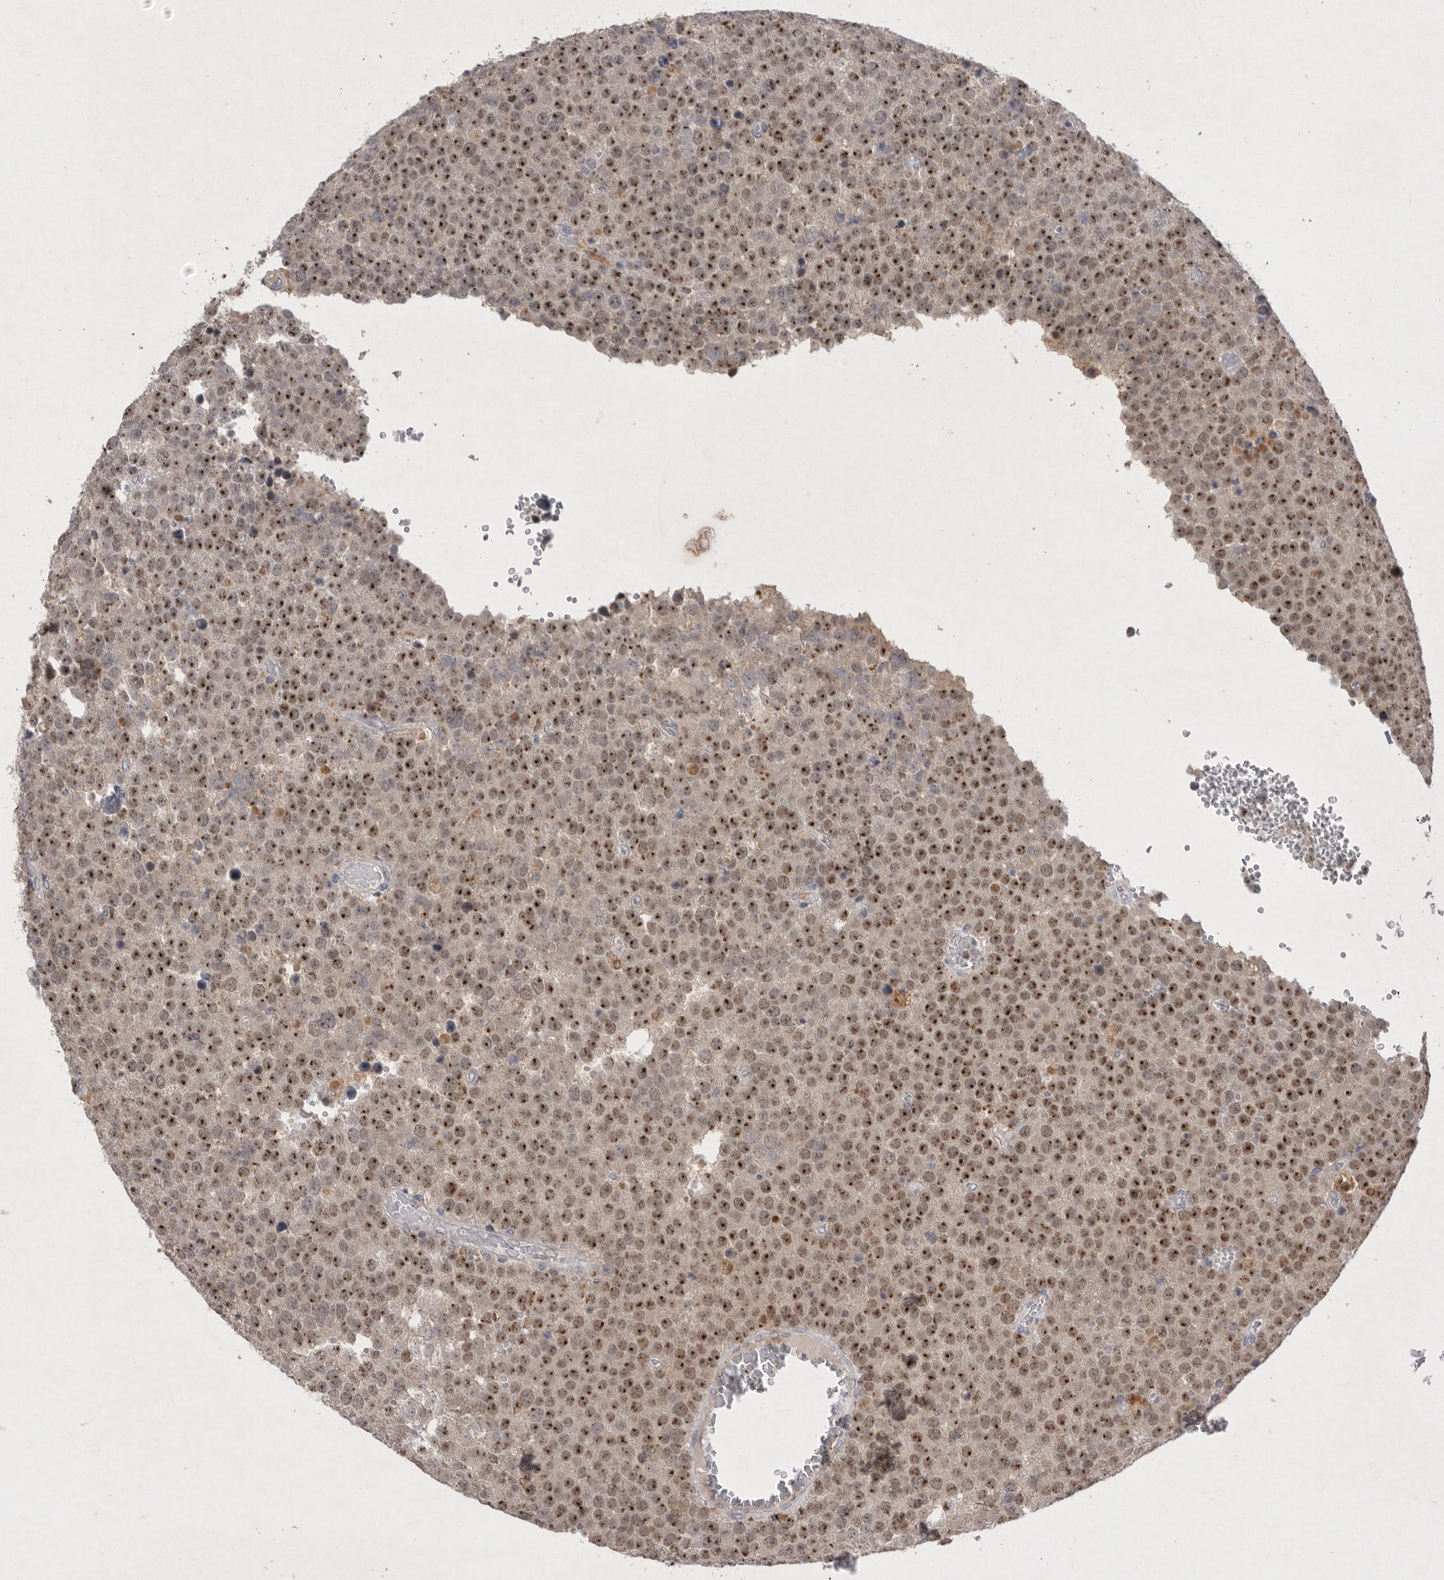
{"staining": {"intensity": "strong", "quantity": ">75%", "location": "nuclear"}, "tissue": "testis cancer", "cell_type": "Tumor cells", "image_type": "cancer", "snomed": [{"axis": "morphology", "description": "Seminoma, NOS"}, {"axis": "topography", "description": "Testis"}], "caption": "Immunohistochemical staining of testis cancer exhibits high levels of strong nuclear positivity in about >75% of tumor cells.", "gene": "HUS1", "patient": {"sex": "male", "age": 71}}